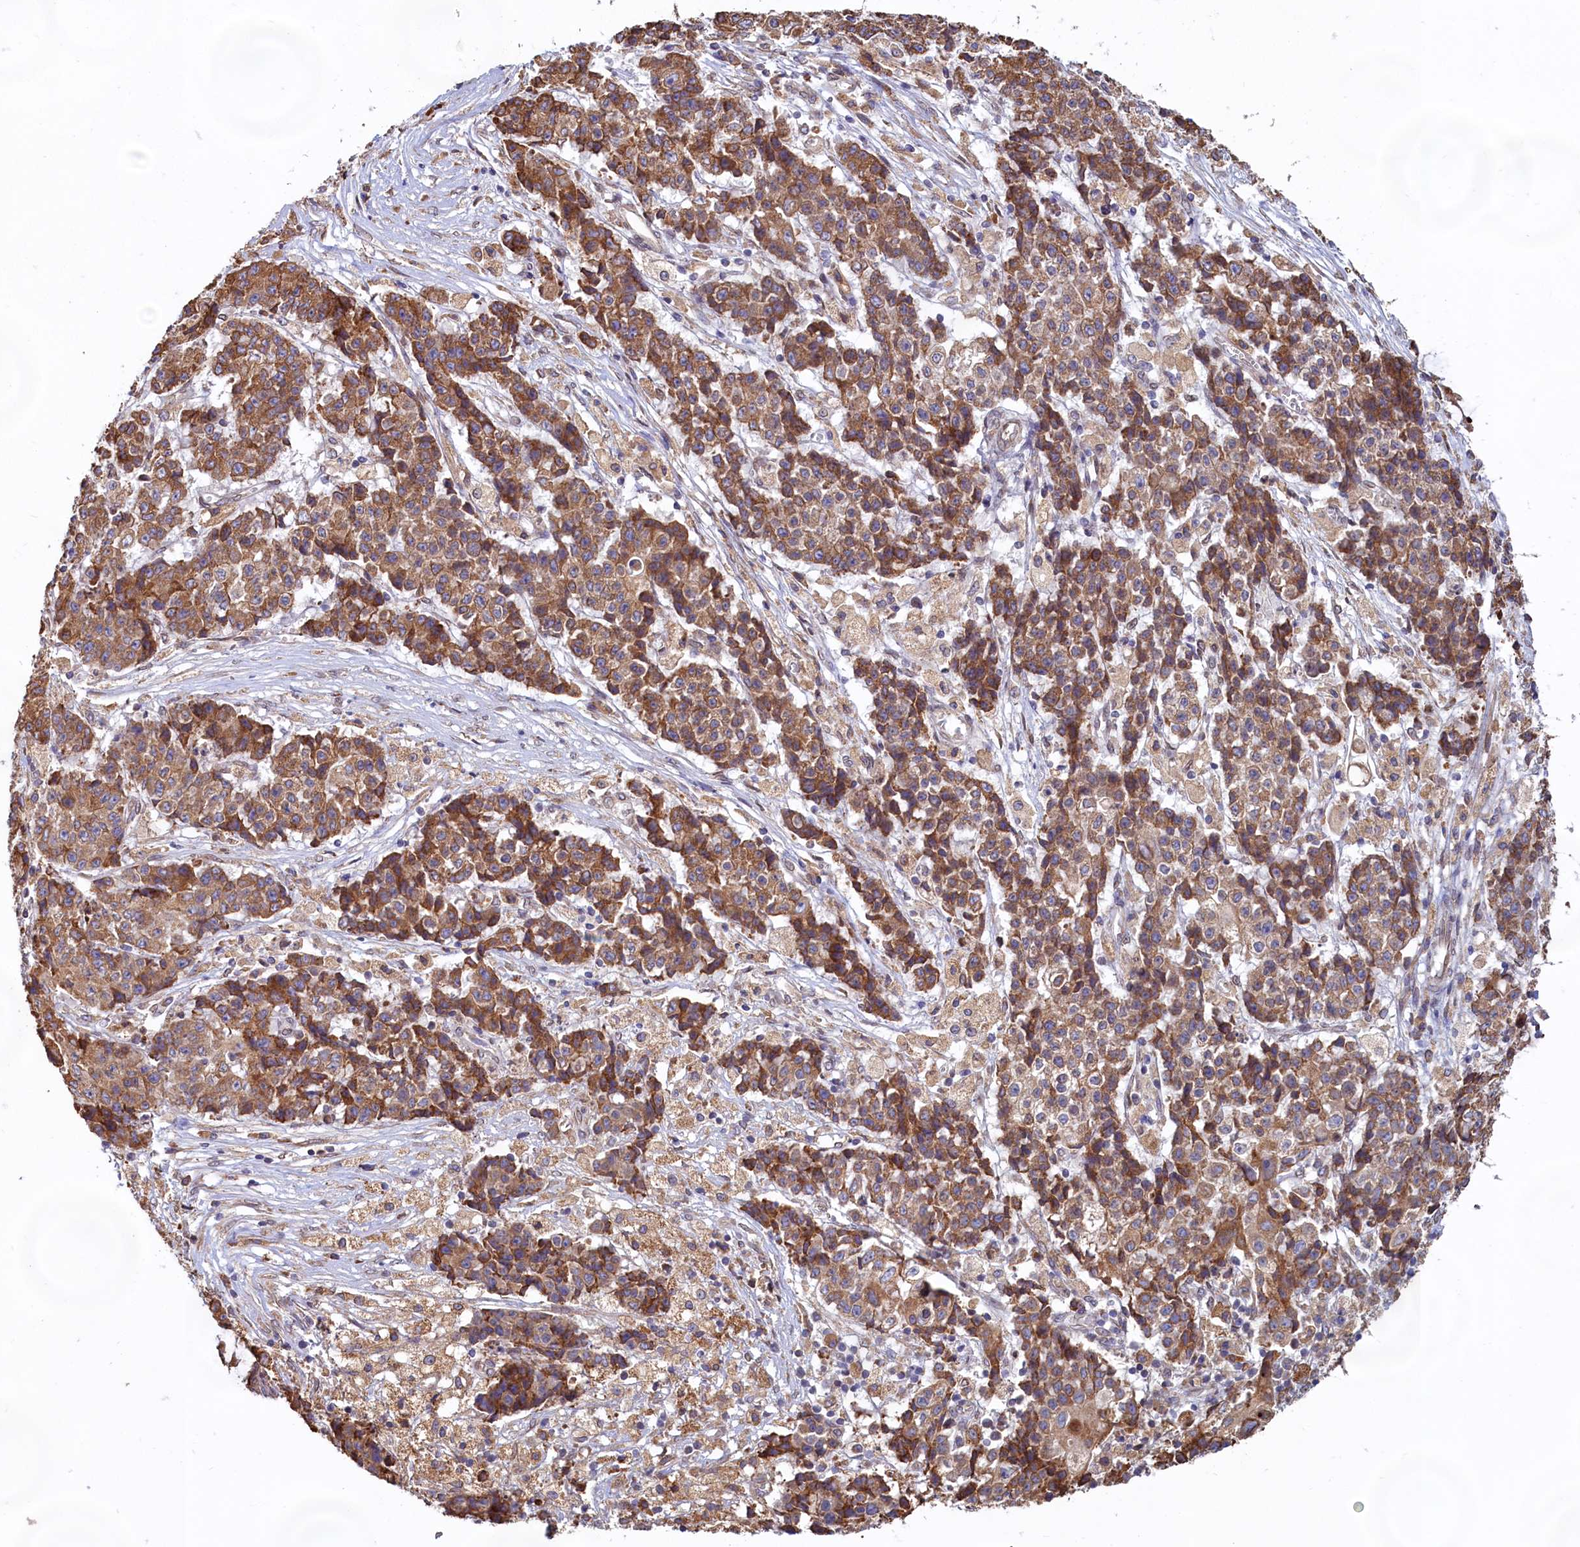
{"staining": {"intensity": "strong", "quantity": ">75%", "location": "cytoplasmic/membranous"}, "tissue": "ovarian cancer", "cell_type": "Tumor cells", "image_type": "cancer", "snomed": [{"axis": "morphology", "description": "Carcinoma, endometroid"}, {"axis": "topography", "description": "Ovary"}], "caption": "Approximately >75% of tumor cells in human endometroid carcinoma (ovarian) display strong cytoplasmic/membranous protein staining as visualized by brown immunohistochemical staining.", "gene": "TBC1D19", "patient": {"sex": "female", "age": 42}}